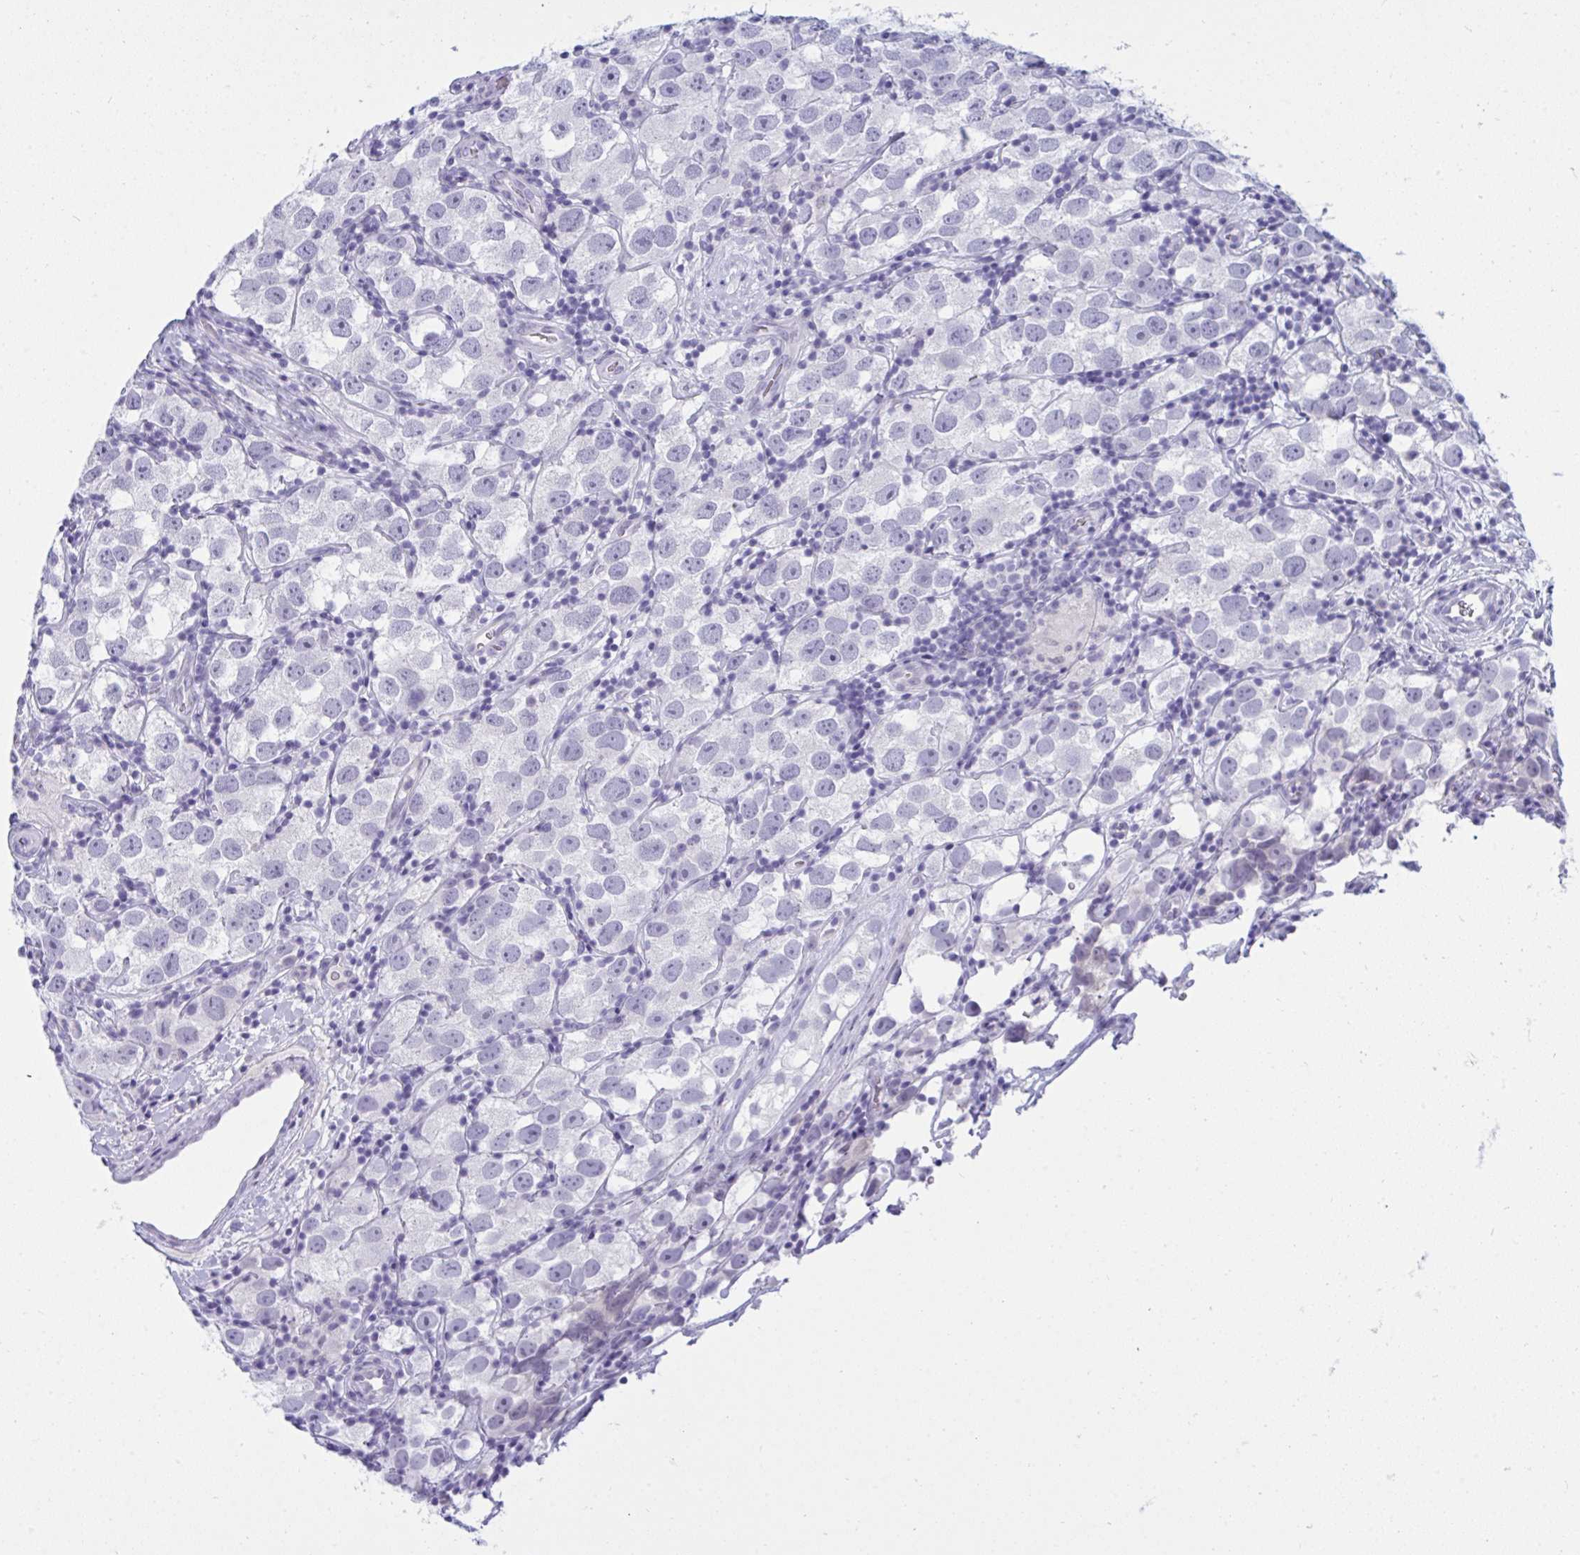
{"staining": {"intensity": "negative", "quantity": "none", "location": "none"}, "tissue": "testis cancer", "cell_type": "Tumor cells", "image_type": "cancer", "snomed": [{"axis": "morphology", "description": "Seminoma, NOS"}, {"axis": "topography", "description": "Testis"}], "caption": "Seminoma (testis) was stained to show a protein in brown. There is no significant expression in tumor cells.", "gene": "PRDM9", "patient": {"sex": "male", "age": 26}}